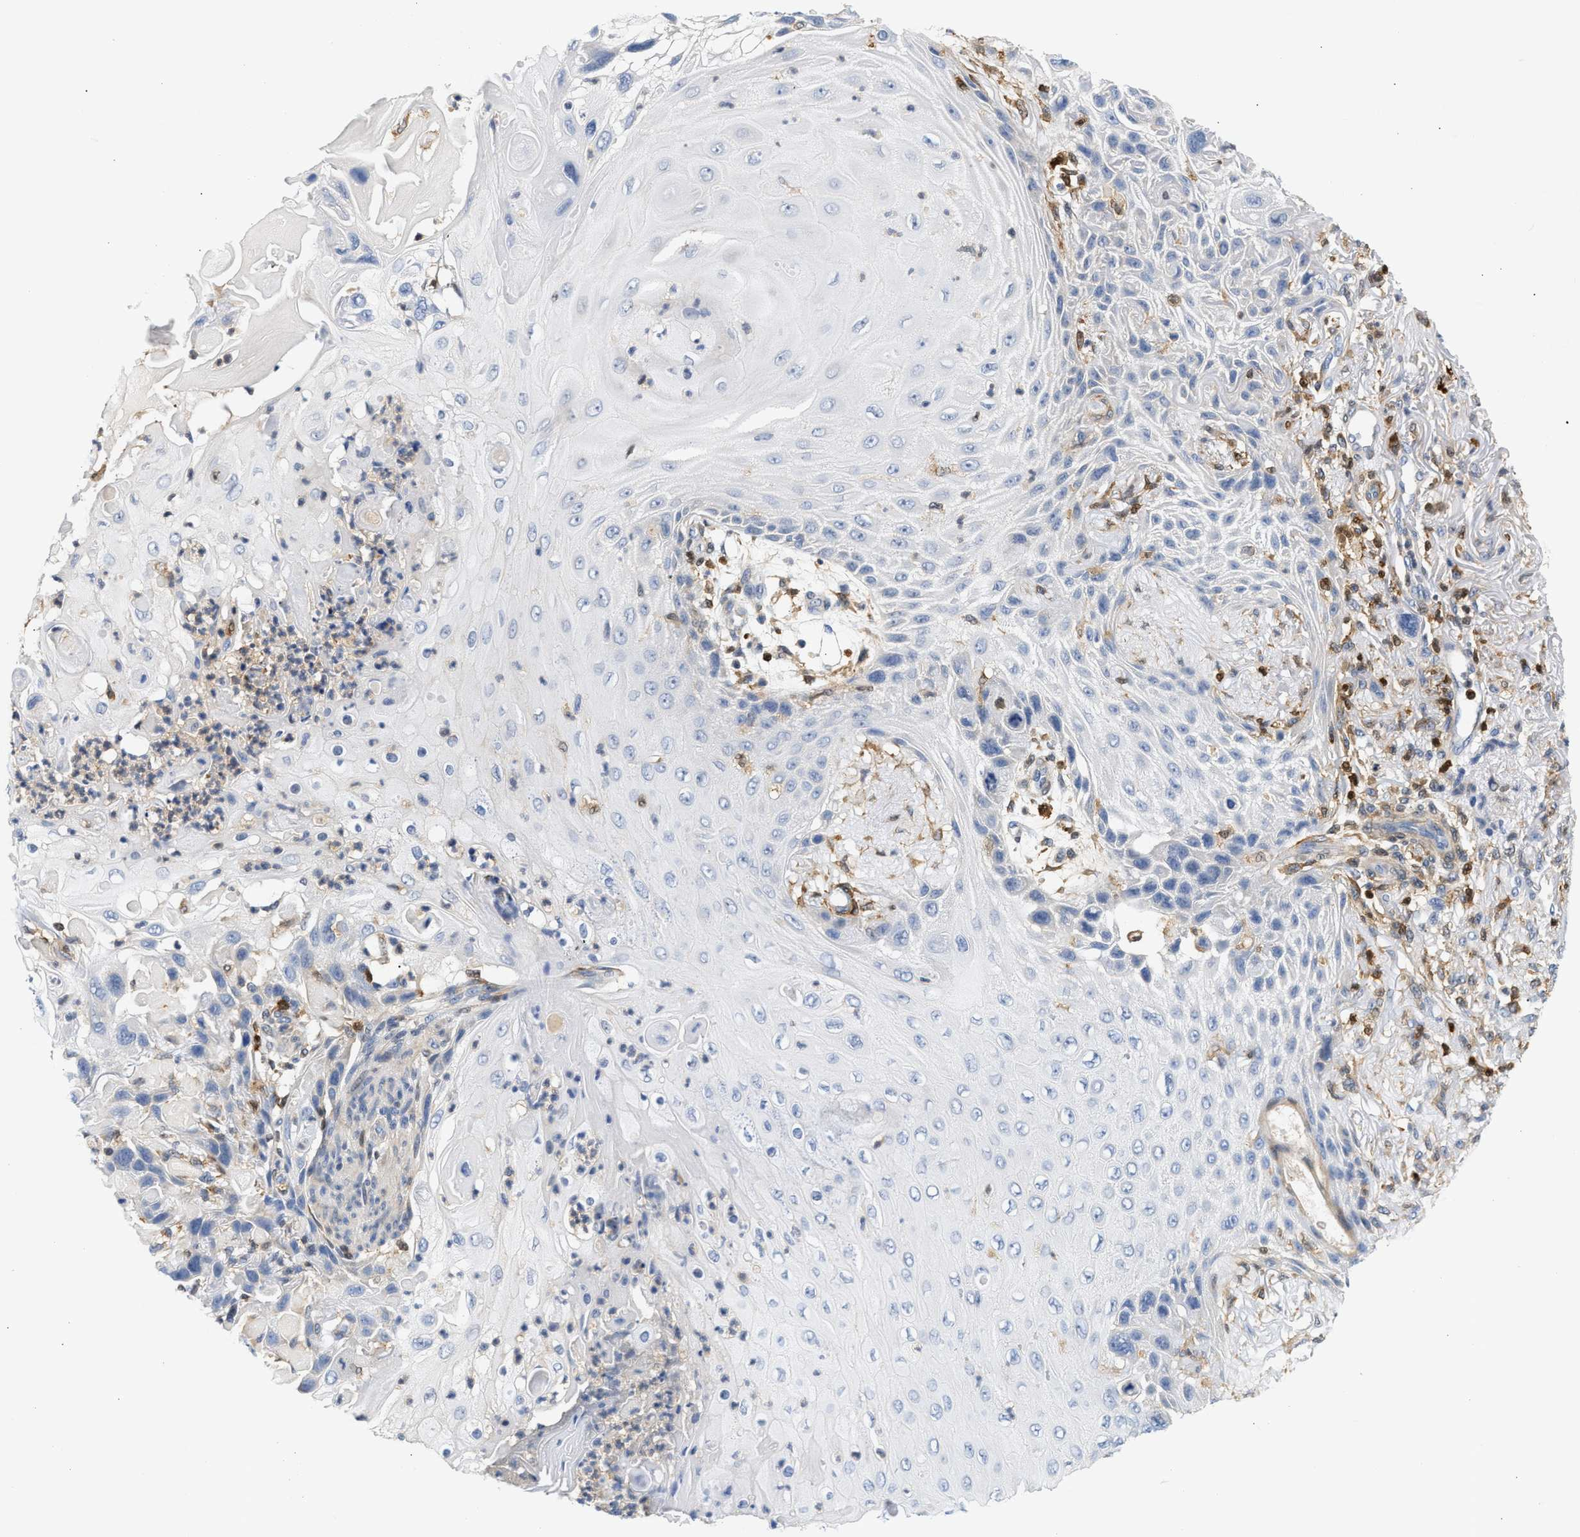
{"staining": {"intensity": "negative", "quantity": "none", "location": "none"}, "tissue": "skin cancer", "cell_type": "Tumor cells", "image_type": "cancer", "snomed": [{"axis": "morphology", "description": "Squamous cell carcinoma, NOS"}, {"axis": "topography", "description": "Skin"}], "caption": "A histopathology image of human skin cancer (squamous cell carcinoma) is negative for staining in tumor cells.", "gene": "SLIT2", "patient": {"sex": "female", "age": 77}}